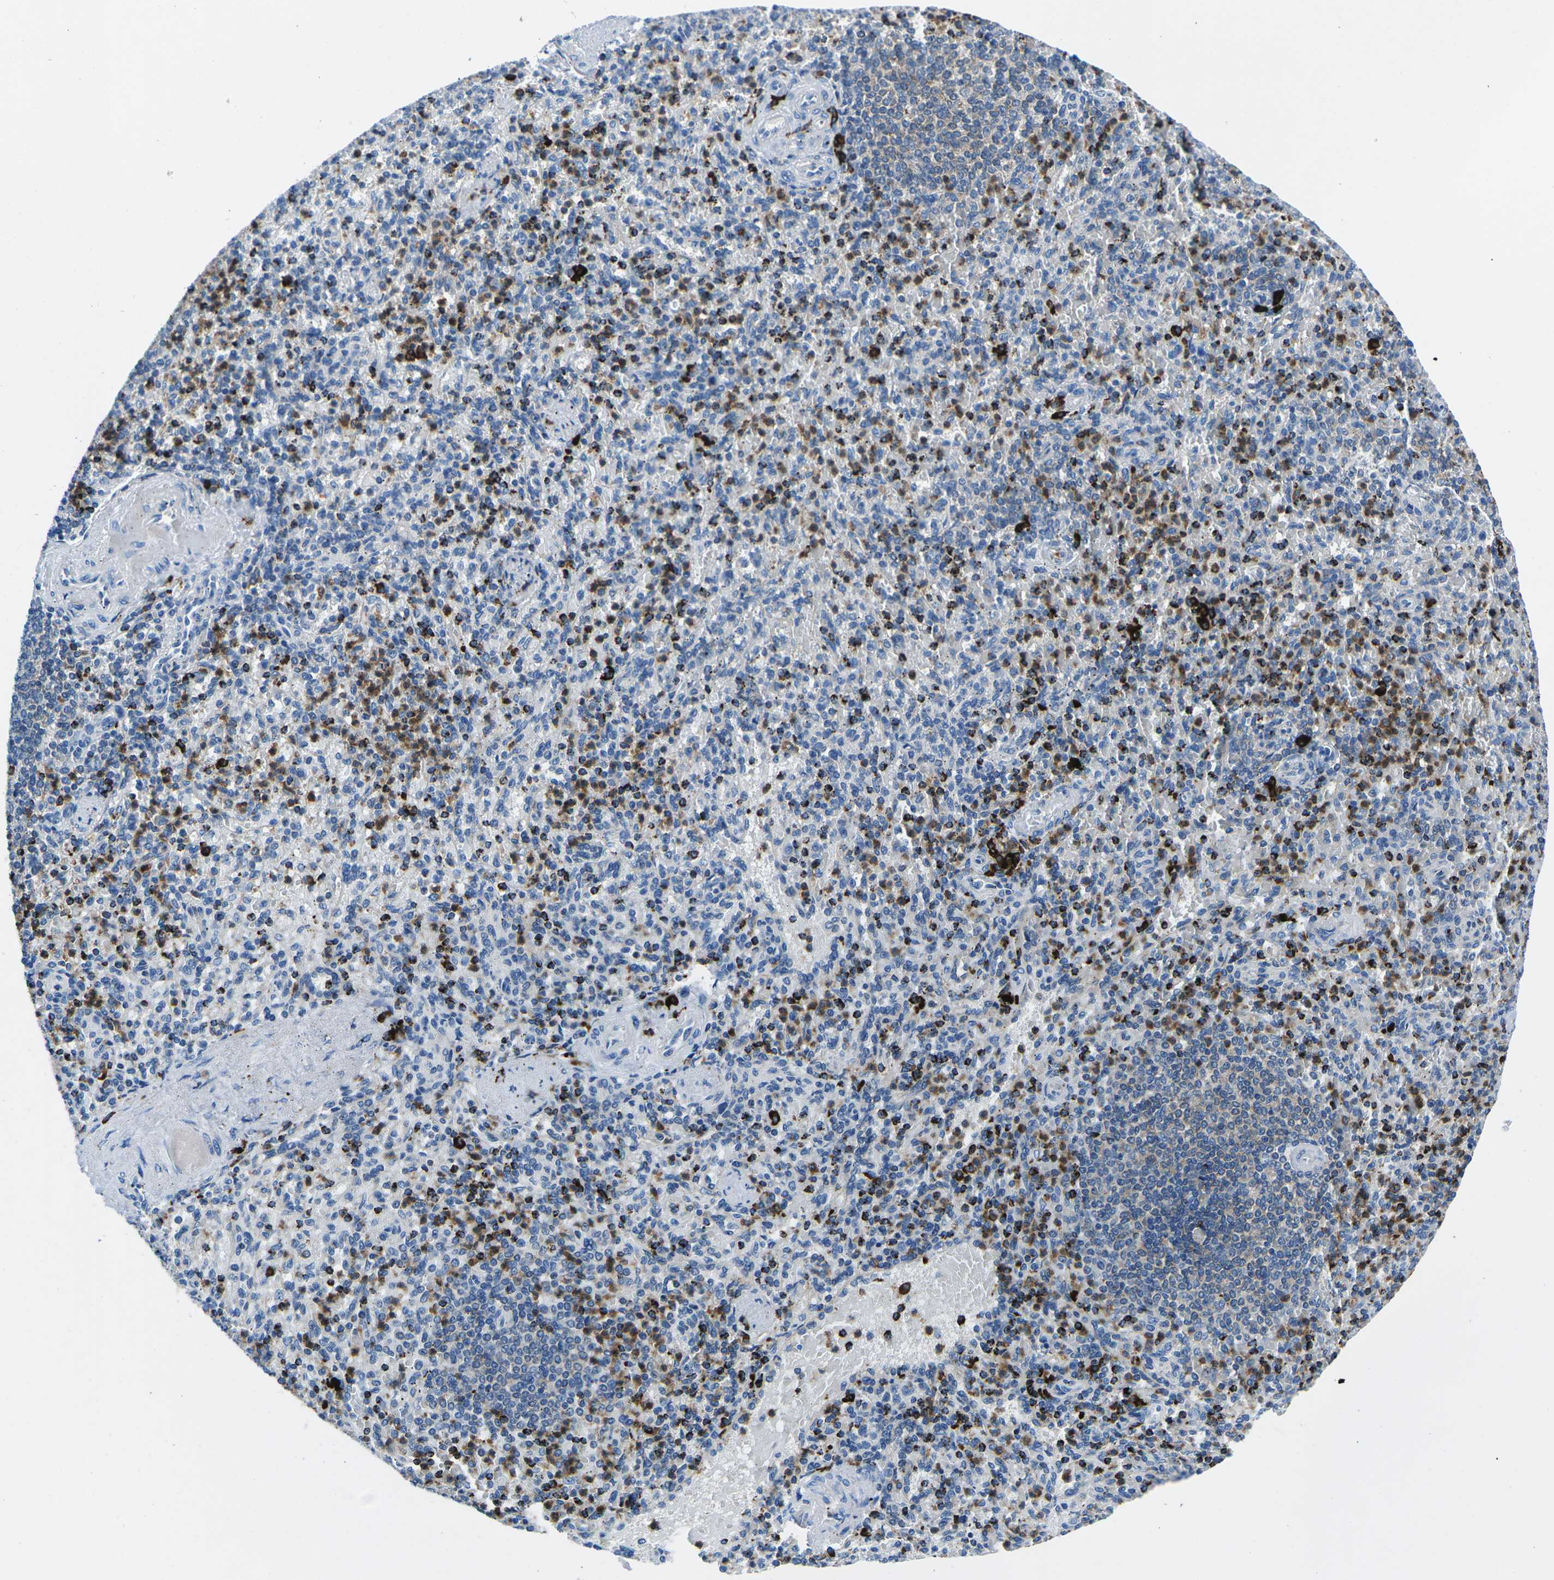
{"staining": {"intensity": "strong", "quantity": "25%-75%", "location": "cytoplasmic/membranous"}, "tissue": "spleen", "cell_type": "Cells in red pulp", "image_type": "normal", "snomed": [{"axis": "morphology", "description": "Normal tissue, NOS"}, {"axis": "topography", "description": "Spleen"}], "caption": "Brown immunohistochemical staining in benign spleen exhibits strong cytoplasmic/membranous expression in approximately 25%-75% of cells in red pulp. Nuclei are stained in blue.", "gene": "MC4R", "patient": {"sex": "female", "age": 74}}